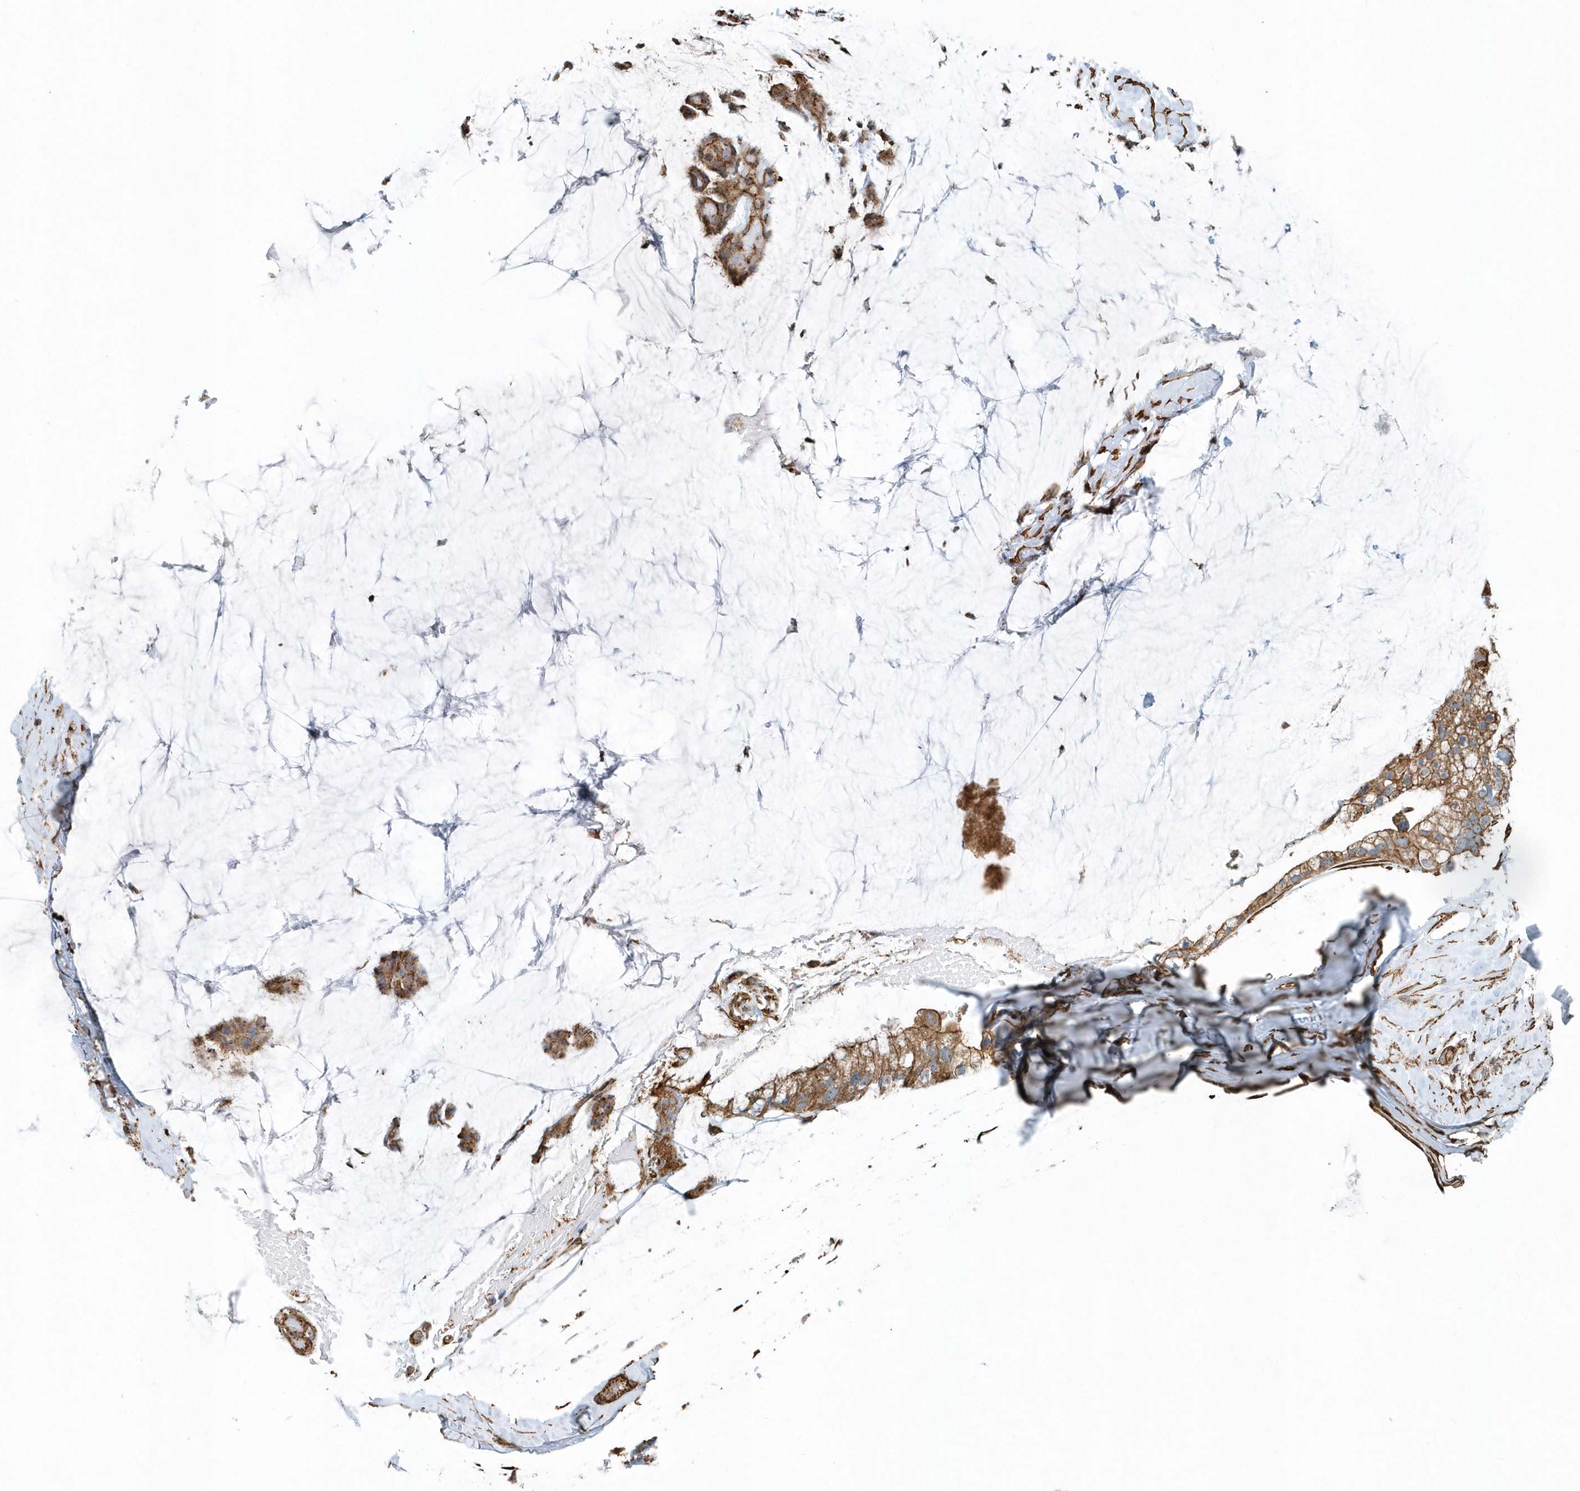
{"staining": {"intensity": "moderate", "quantity": ">75%", "location": "cytoplasmic/membranous"}, "tissue": "ovarian cancer", "cell_type": "Tumor cells", "image_type": "cancer", "snomed": [{"axis": "morphology", "description": "Cystadenocarcinoma, mucinous, NOS"}, {"axis": "topography", "description": "Ovary"}], "caption": "Brown immunohistochemical staining in human ovarian mucinous cystadenocarcinoma exhibits moderate cytoplasmic/membranous staining in about >75% of tumor cells.", "gene": "MMUT", "patient": {"sex": "female", "age": 39}}